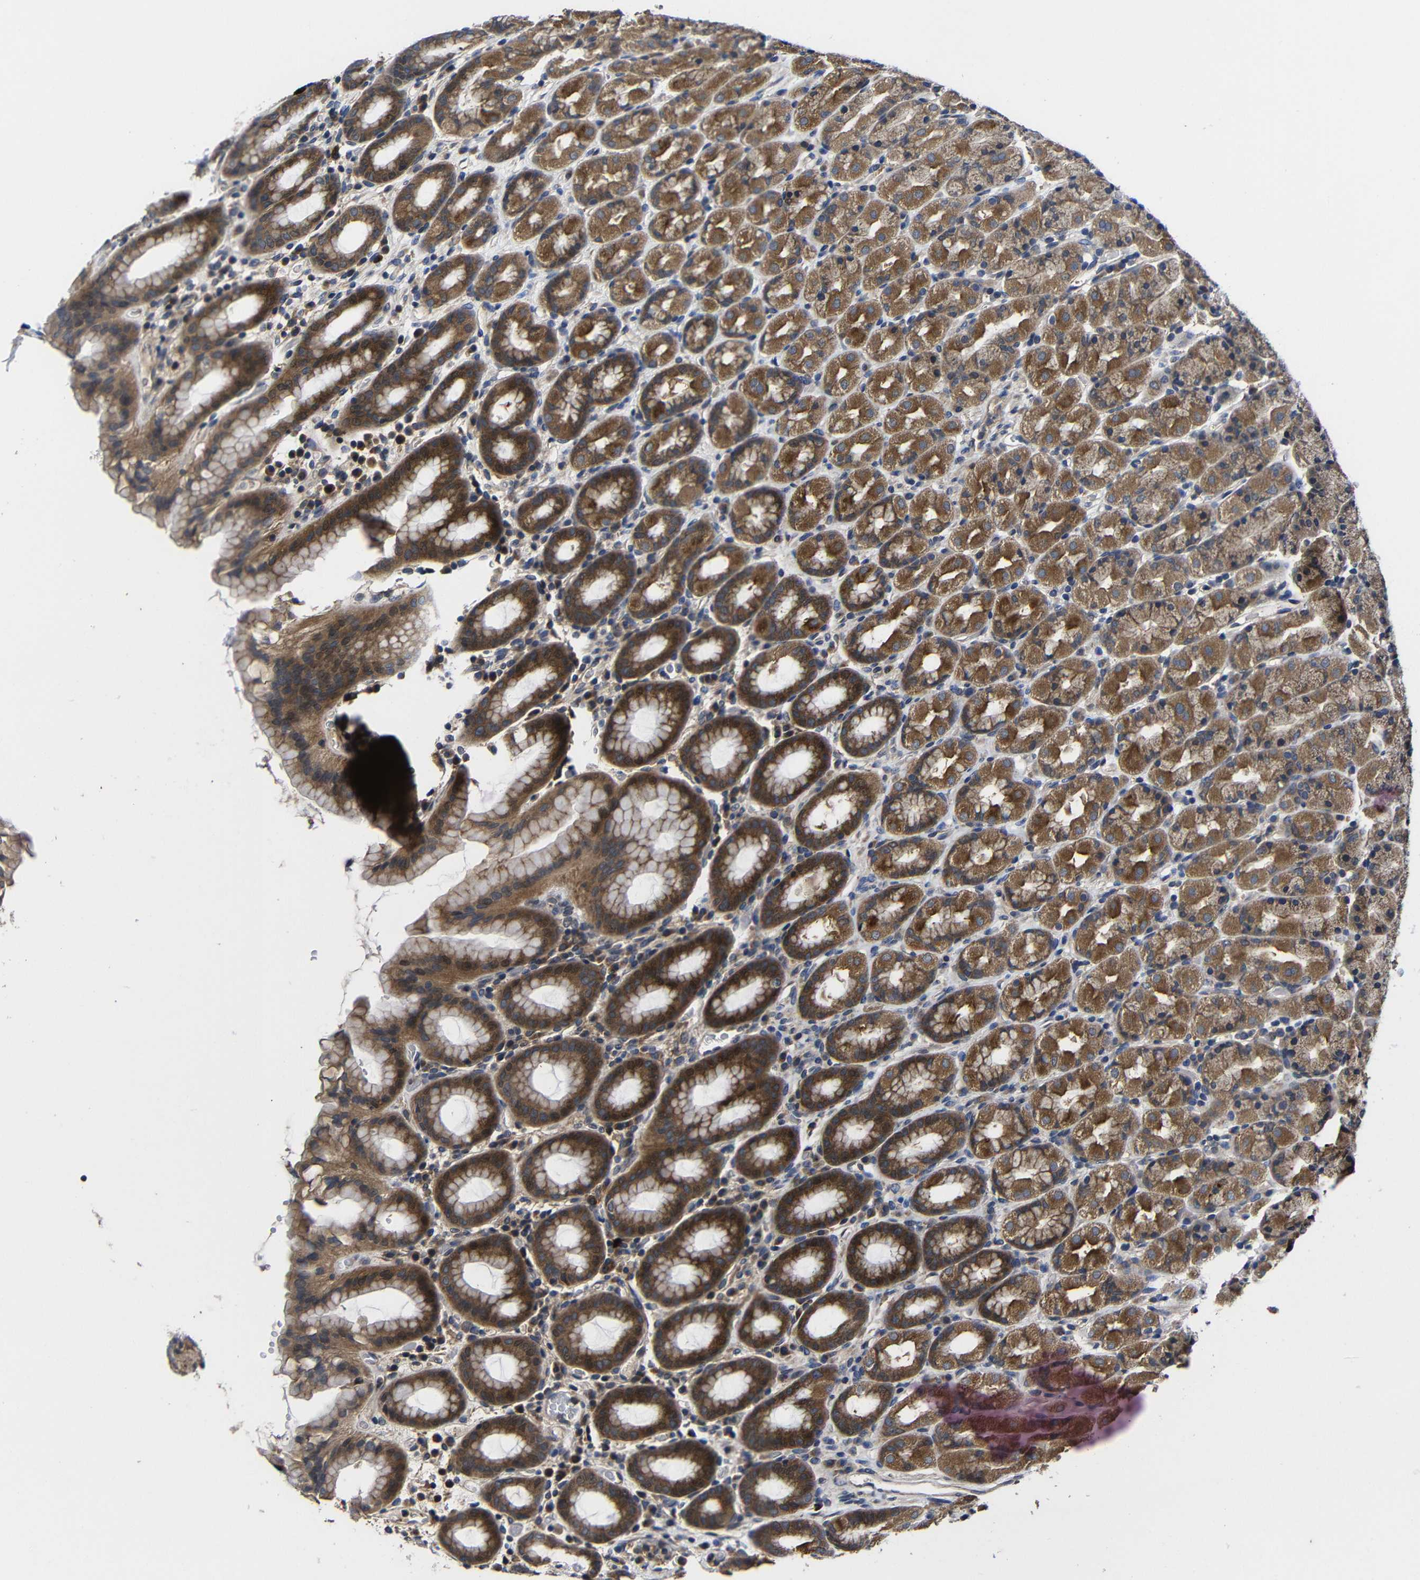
{"staining": {"intensity": "moderate", "quantity": ">75%", "location": "cytoplasmic/membranous"}, "tissue": "stomach", "cell_type": "Glandular cells", "image_type": "normal", "snomed": [{"axis": "morphology", "description": "Normal tissue, NOS"}, {"axis": "topography", "description": "Stomach, upper"}], "caption": "Stomach stained for a protein (brown) reveals moderate cytoplasmic/membranous positive expression in about >75% of glandular cells.", "gene": "LPAR5", "patient": {"sex": "male", "age": 68}}